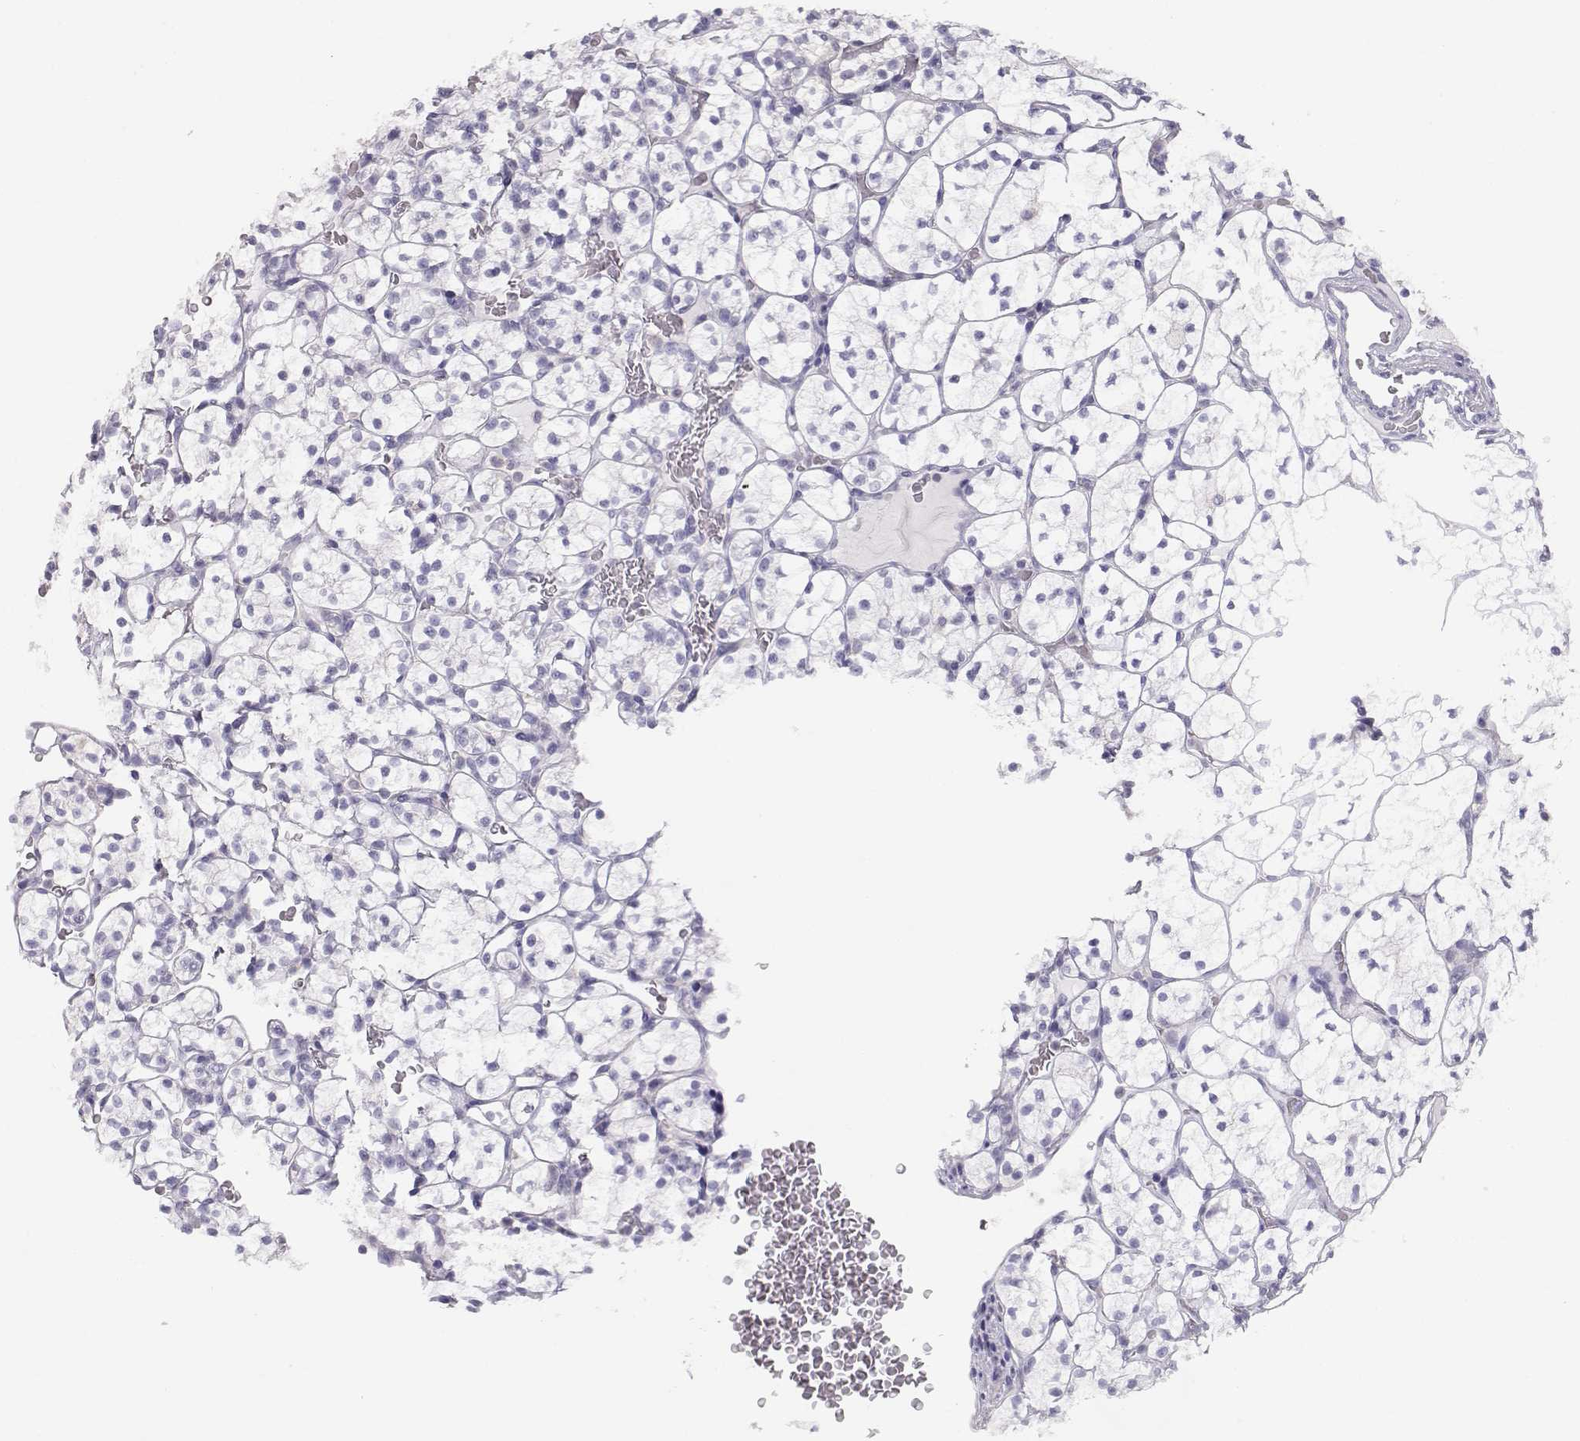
{"staining": {"intensity": "negative", "quantity": "none", "location": "none"}, "tissue": "renal cancer", "cell_type": "Tumor cells", "image_type": "cancer", "snomed": [{"axis": "morphology", "description": "Adenocarcinoma, NOS"}, {"axis": "topography", "description": "Kidney"}], "caption": "Tumor cells show no significant protein expression in renal cancer. (DAB (3,3'-diaminobenzidine) immunohistochemistry with hematoxylin counter stain).", "gene": "LEPR", "patient": {"sex": "female", "age": 89}}